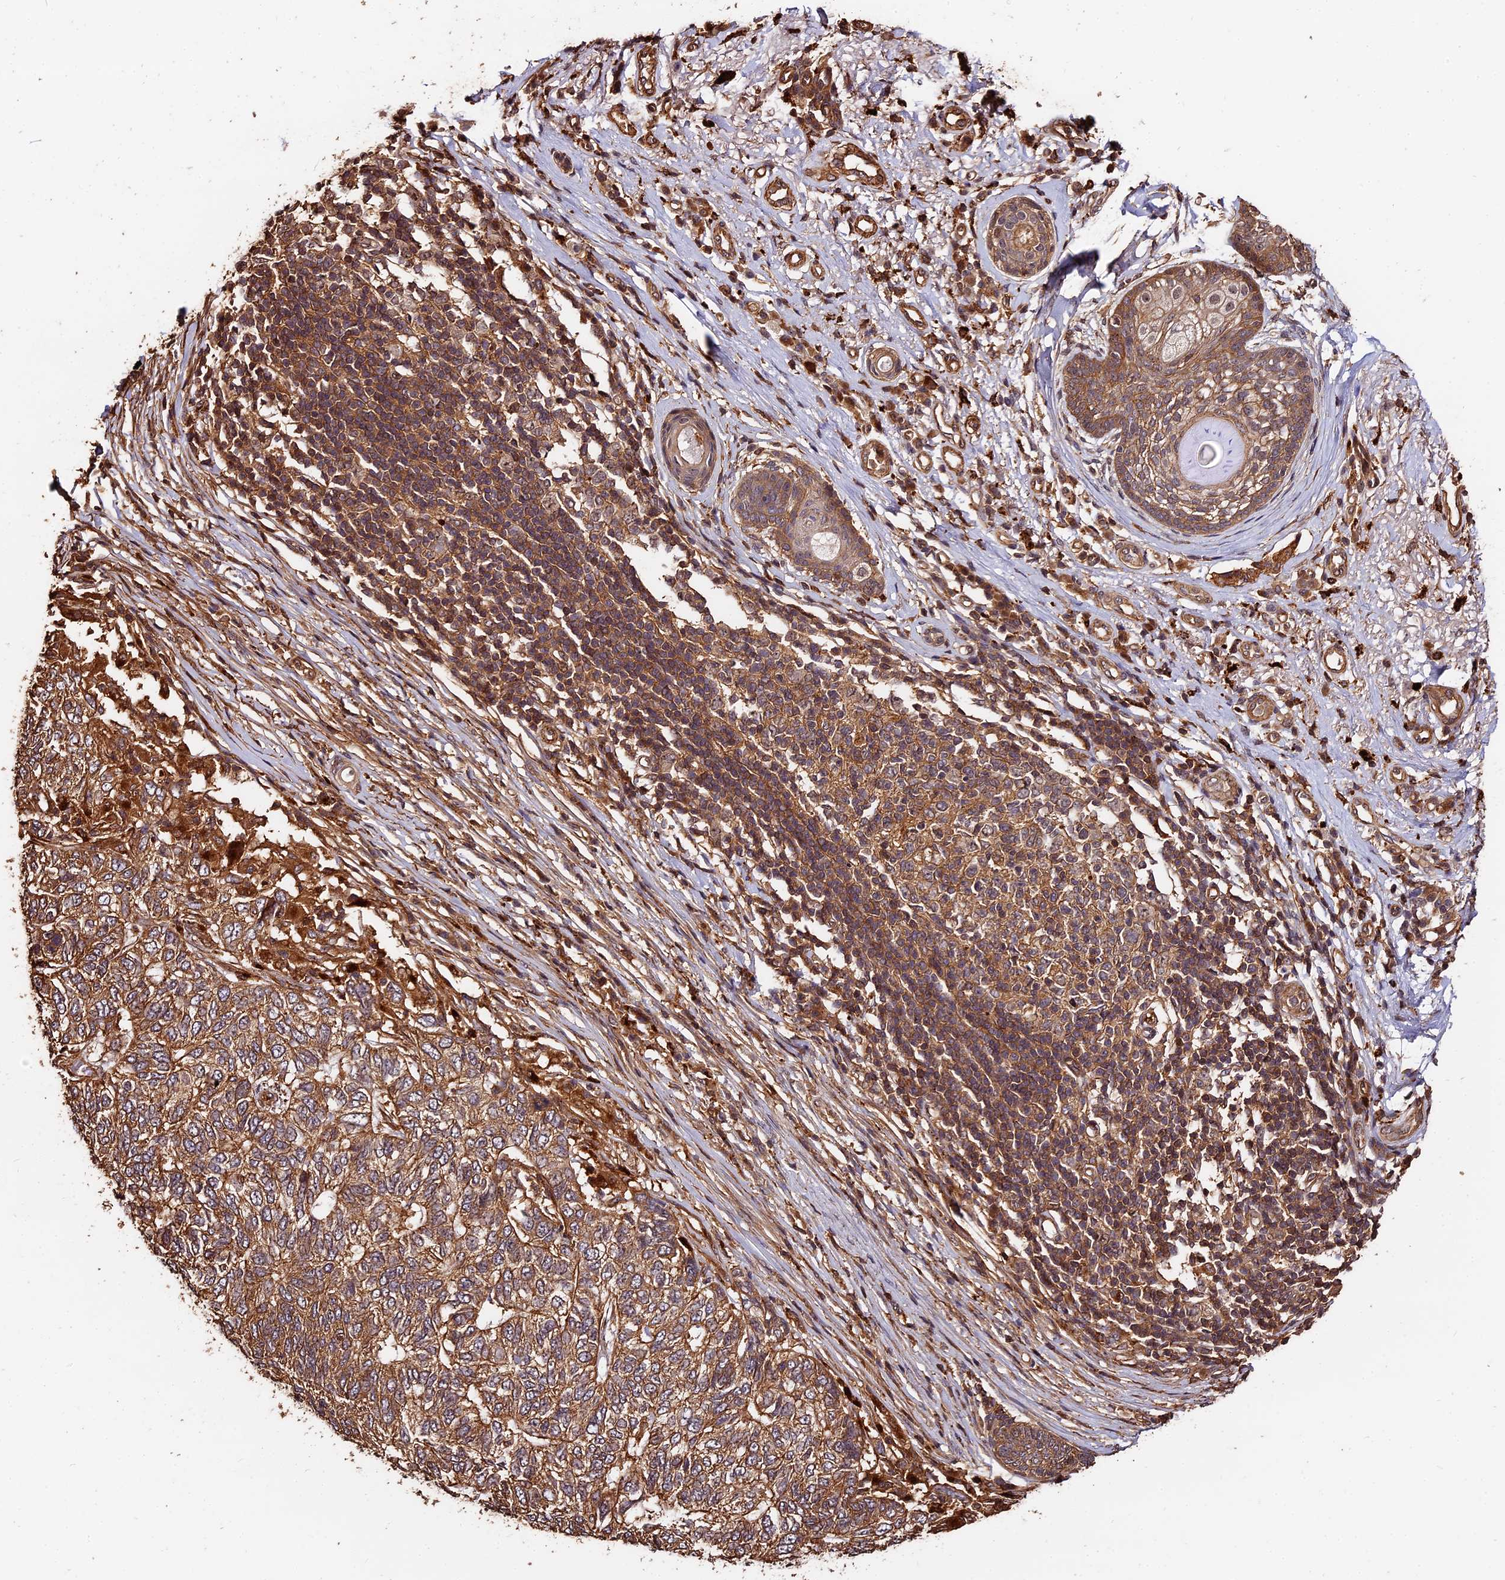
{"staining": {"intensity": "moderate", "quantity": ">75%", "location": "cytoplasmic/membranous"}, "tissue": "skin cancer", "cell_type": "Tumor cells", "image_type": "cancer", "snomed": [{"axis": "morphology", "description": "Basal cell carcinoma"}, {"axis": "topography", "description": "Skin"}], "caption": "Approximately >75% of tumor cells in basal cell carcinoma (skin) reveal moderate cytoplasmic/membranous protein expression as visualized by brown immunohistochemical staining.", "gene": "MMP15", "patient": {"sex": "female", "age": 65}}